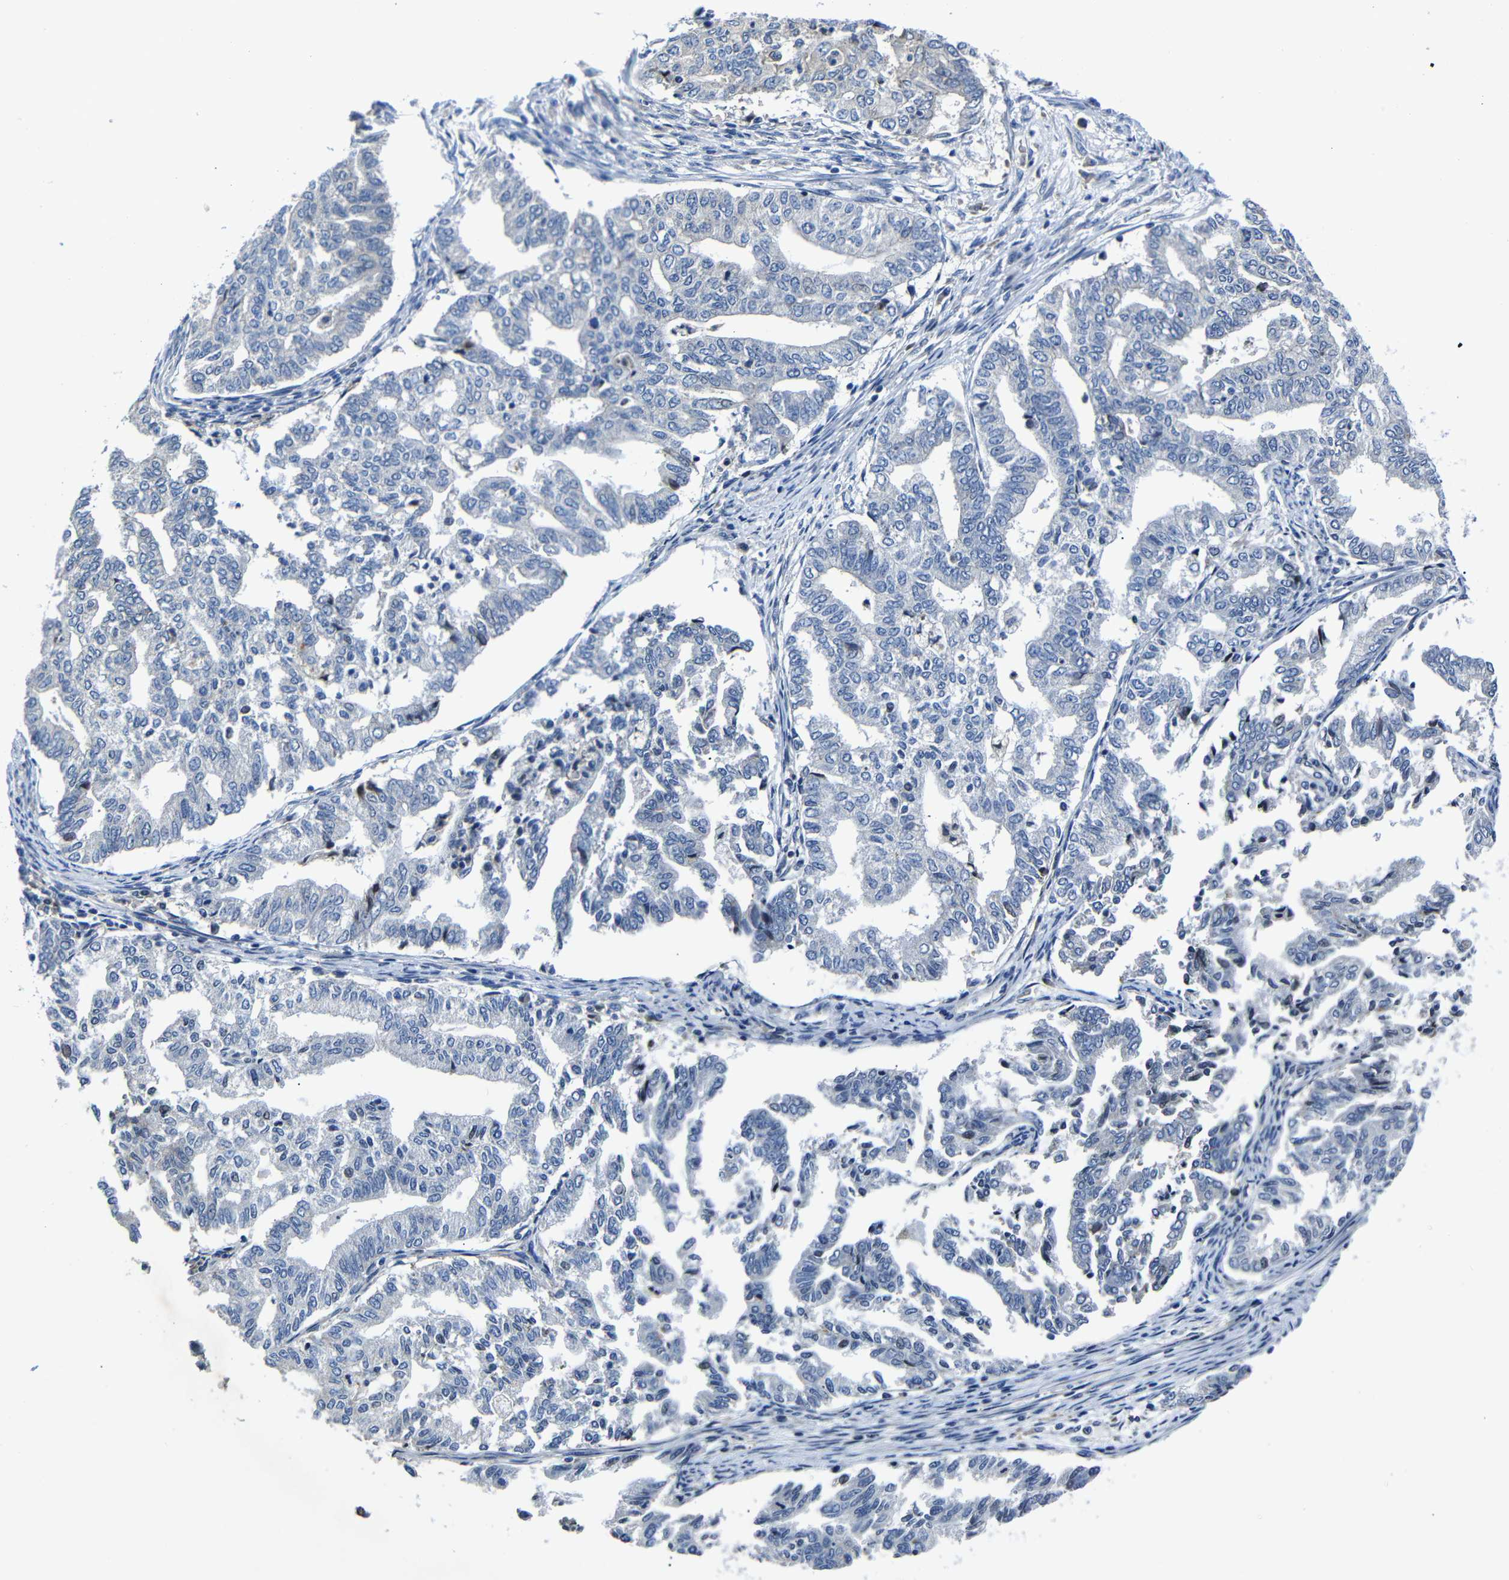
{"staining": {"intensity": "negative", "quantity": "none", "location": "none"}, "tissue": "endometrial cancer", "cell_type": "Tumor cells", "image_type": "cancer", "snomed": [{"axis": "morphology", "description": "Adenocarcinoma, NOS"}, {"axis": "topography", "description": "Endometrium"}], "caption": "Tumor cells show no significant positivity in adenocarcinoma (endometrial). The staining was performed using DAB to visualize the protein expression in brown, while the nuclei were stained in blue with hematoxylin (Magnification: 20x).", "gene": "AFDN", "patient": {"sex": "female", "age": 79}}